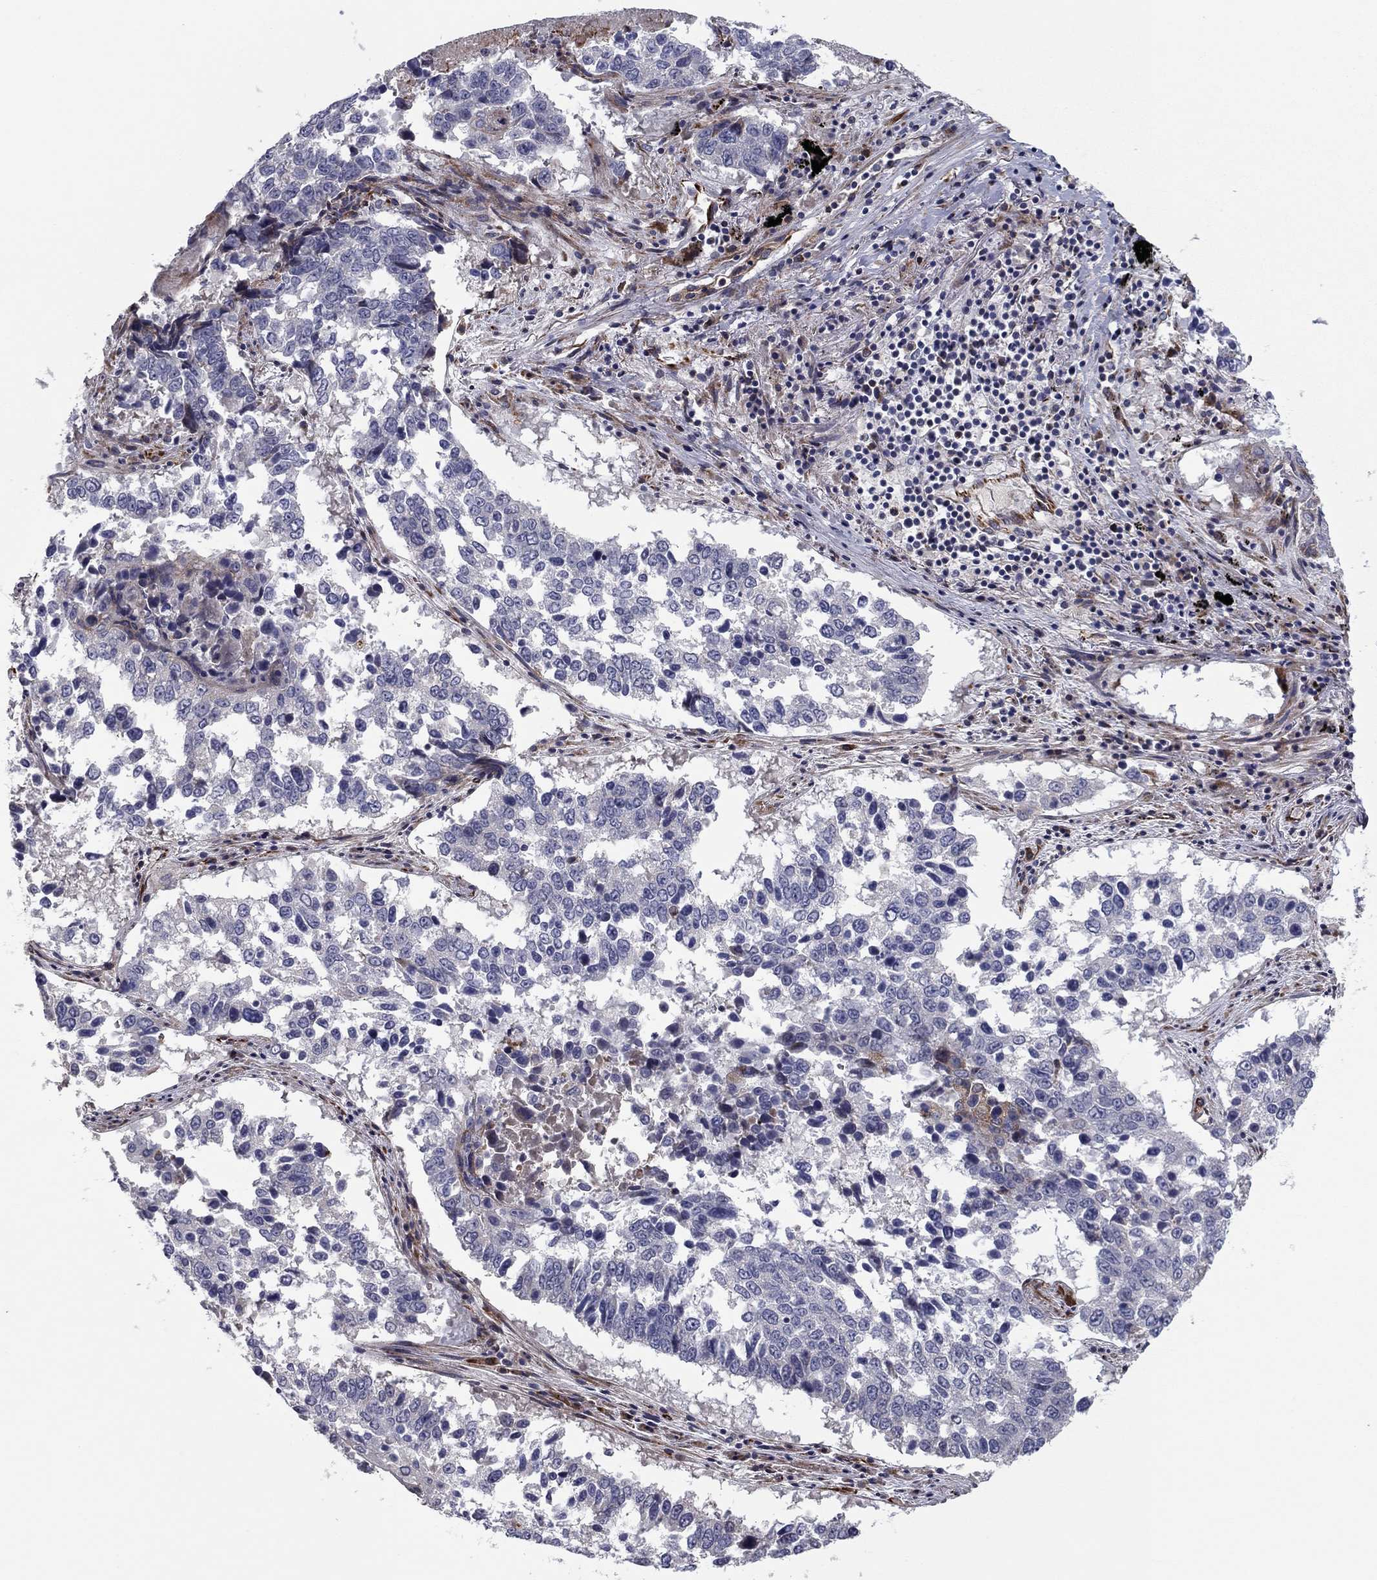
{"staining": {"intensity": "negative", "quantity": "none", "location": "none"}, "tissue": "lung cancer", "cell_type": "Tumor cells", "image_type": "cancer", "snomed": [{"axis": "morphology", "description": "Squamous cell carcinoma, NOS"}, {"axis": "topography", "description": "Lung"}], "caption": "DAB immunohistochemical staining of lung cancer shows no significant positivity in tumor cells.", "gene": "CLSTN1", "patient": {"sex": "male", "age": 82}}